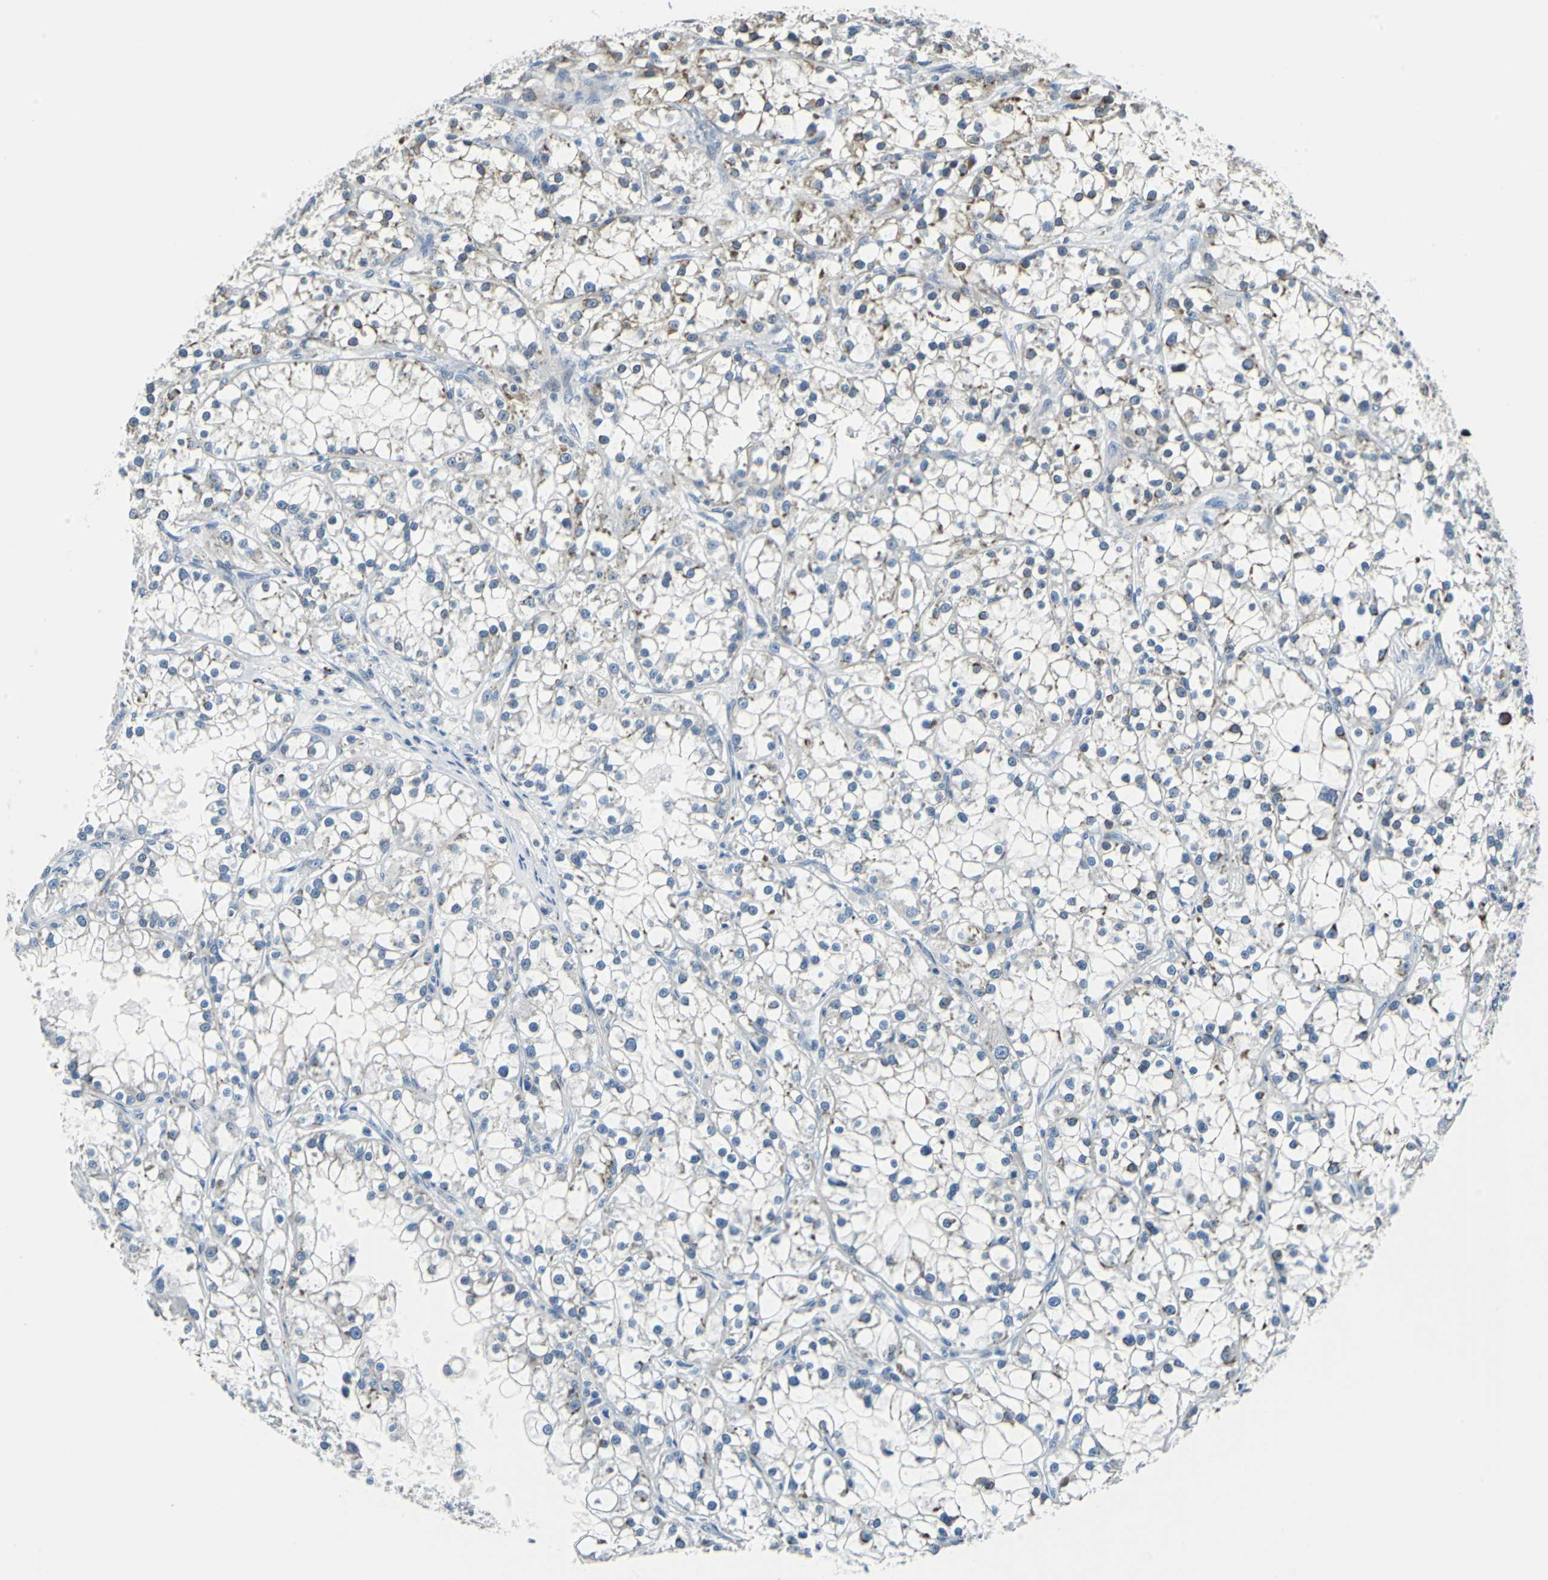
{"staining": {"intensity": "moderate", "quantity": "<25%", "location": "cytoplasmic/membranous"}, "tissue": "renal cancer", "cell_type": "Tumor cells", "image_type": "cancer", "snomed": [{"axis": "morphology", "description": "Adenocarcinoma, NOS"}, {"axis": "topography", "description": "Kidney"}], "caption": "High-magnification brightfield microscopy of renal cancer stained with DAB (3,3'-diaminobenzidine) (brown) and counterstained with hematoxylin (blue). tumor cells exhibit moderate cytoplasmic/membranous positivity is present in approximately<25% of cells.", "gene": "HCFC2", "patient": {"sex": "female", "age": 52}}